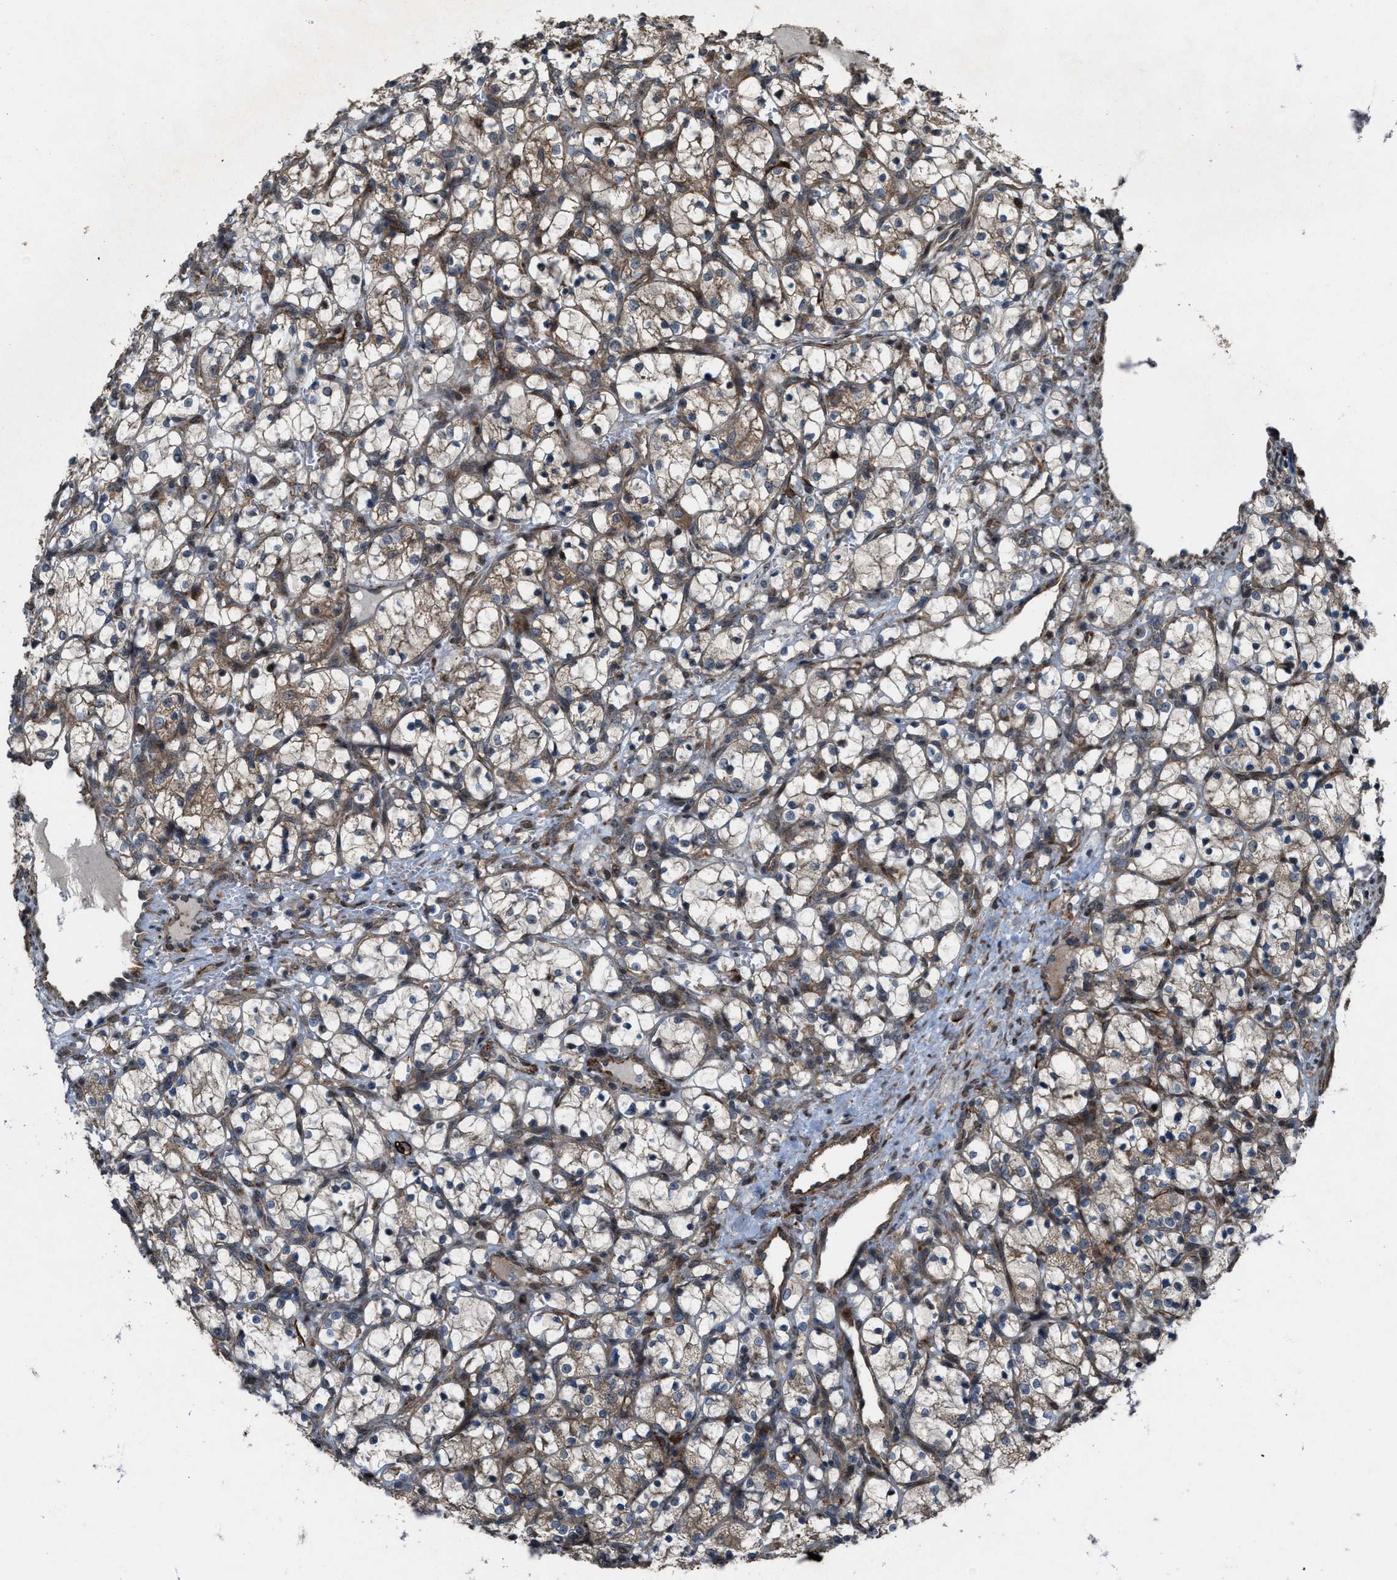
{"staining": {"intensity": "moderate", "quantity": ">75%", "location": "cytoplasmic/membranous"}, "tissue": "renal cancer", "cell_type": "Tumor cells", "image_type": "cancer", "snomed": [{"axis": "morphology", "description": "Adenocarcinoma, NOS"}, {"axis": "topography", "description": "Kidney"}], "caption": "Brown immunohistochemical staining in renal cancer (adenocarcinoma) exhibits moderate cytoplasmic/membranous positivity in about >75% of tumor cells.", "gene": "LRRC72", "patient": {"sex": "female", "age": 69}}